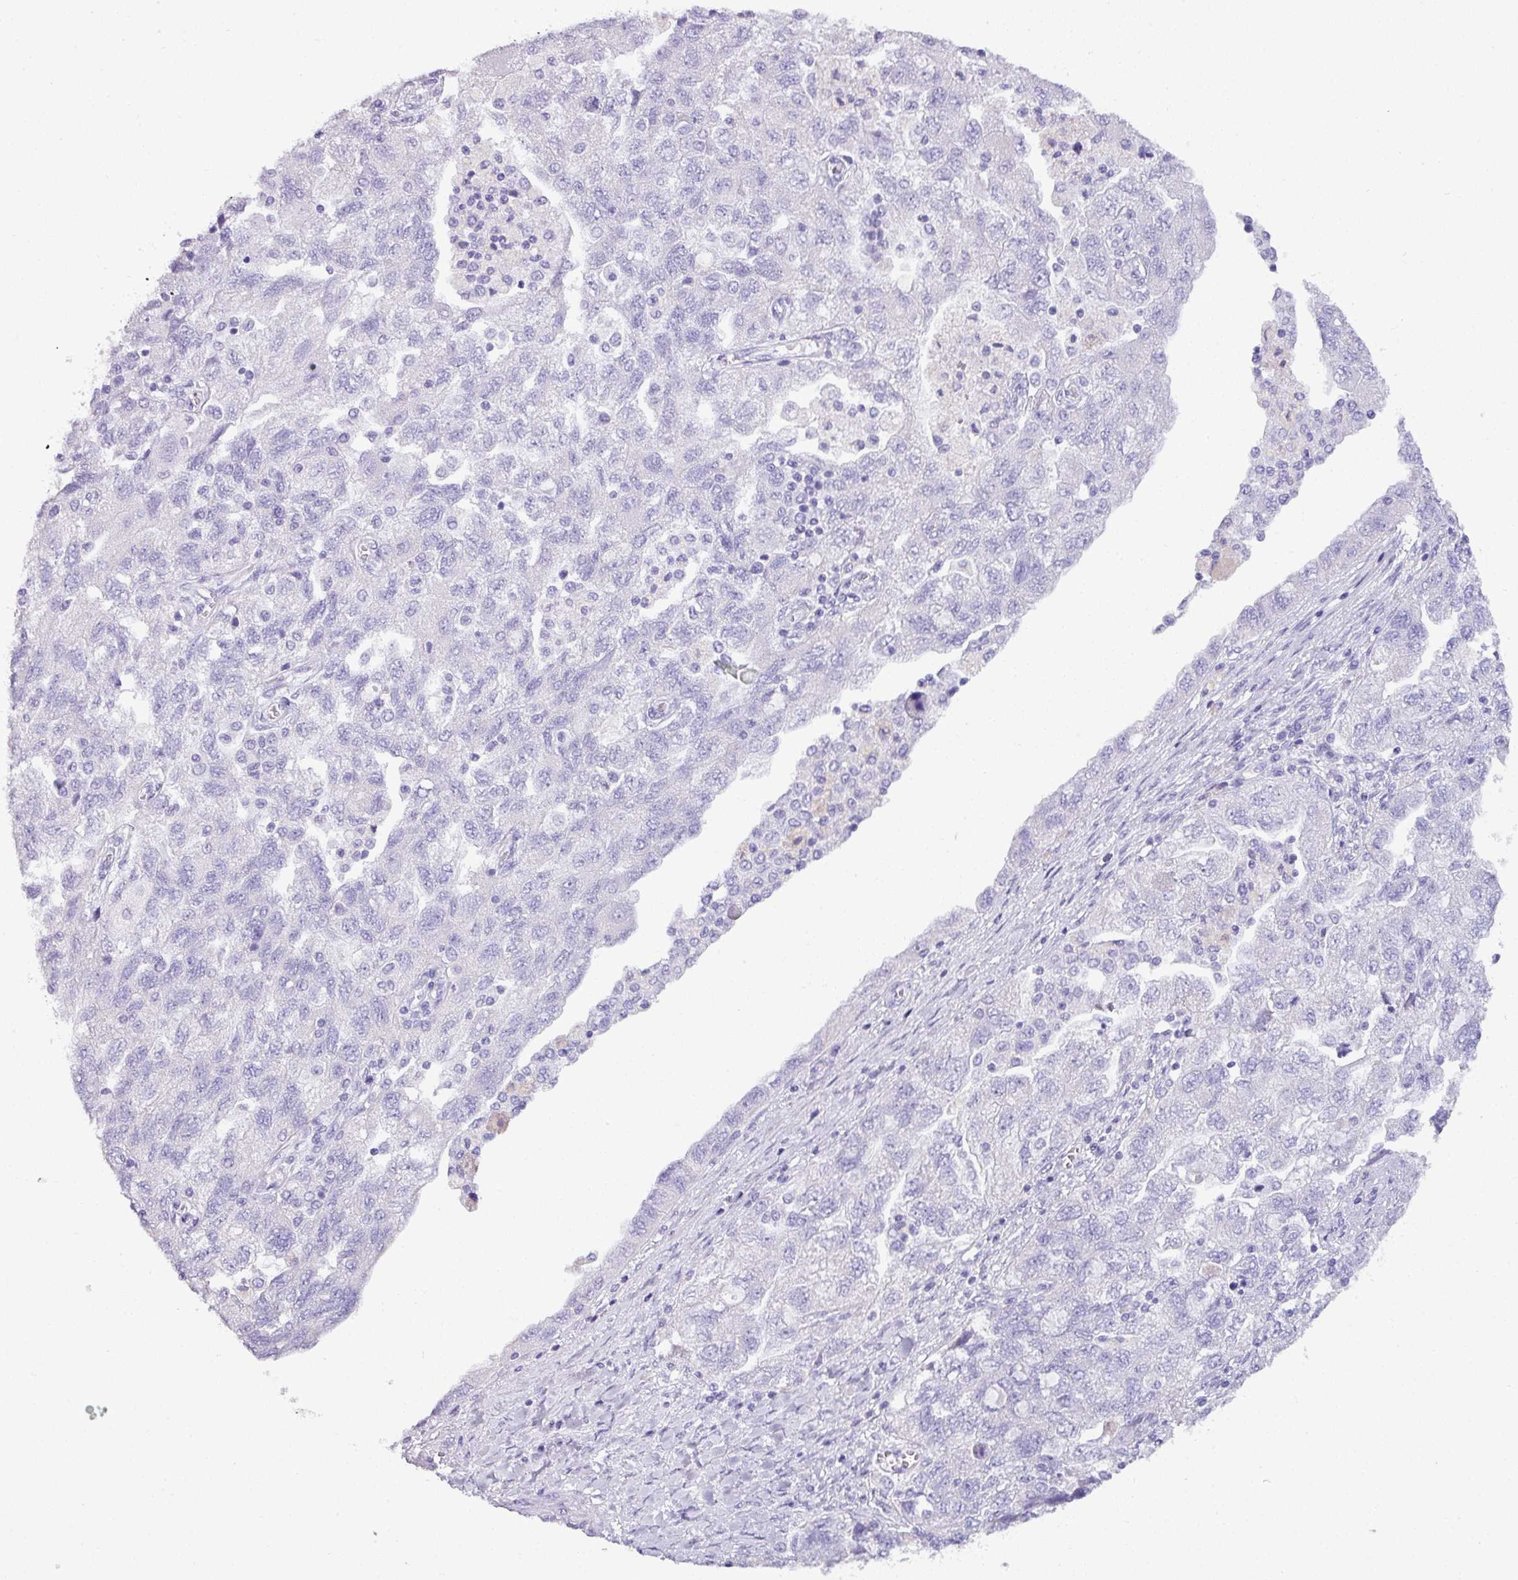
{"staining": {"intensity": "negative", "quantity": "none", "location": "none"}, "tissue": "ovarian cancer", "cell_type": "Tumor cells", "image_type": "cancer", "snomed": [{"axis": "morphology", "description": "Carcinoma, NOS"}, {"axis": "morphology", "description": "Cystadenocarcinoma, serous, NOS"}, {"axis": "topography", "description": "Ovary"}], "caption": "Immunohistochemistry (IHC) micrograph of neoplastic tissue: human carcinoma (ovarian) stained with DAB (3,3'-diaminobenzidine) shows no significant protein positivity in tumor cells. (Stains: DAB immunohistochemistry (IHC) with hematoxylin counter stain, Microscopy: brightfield microscopy at high magnification).", "gene": "NAPSA", "patient": {"sex": "female", "age": 69}}